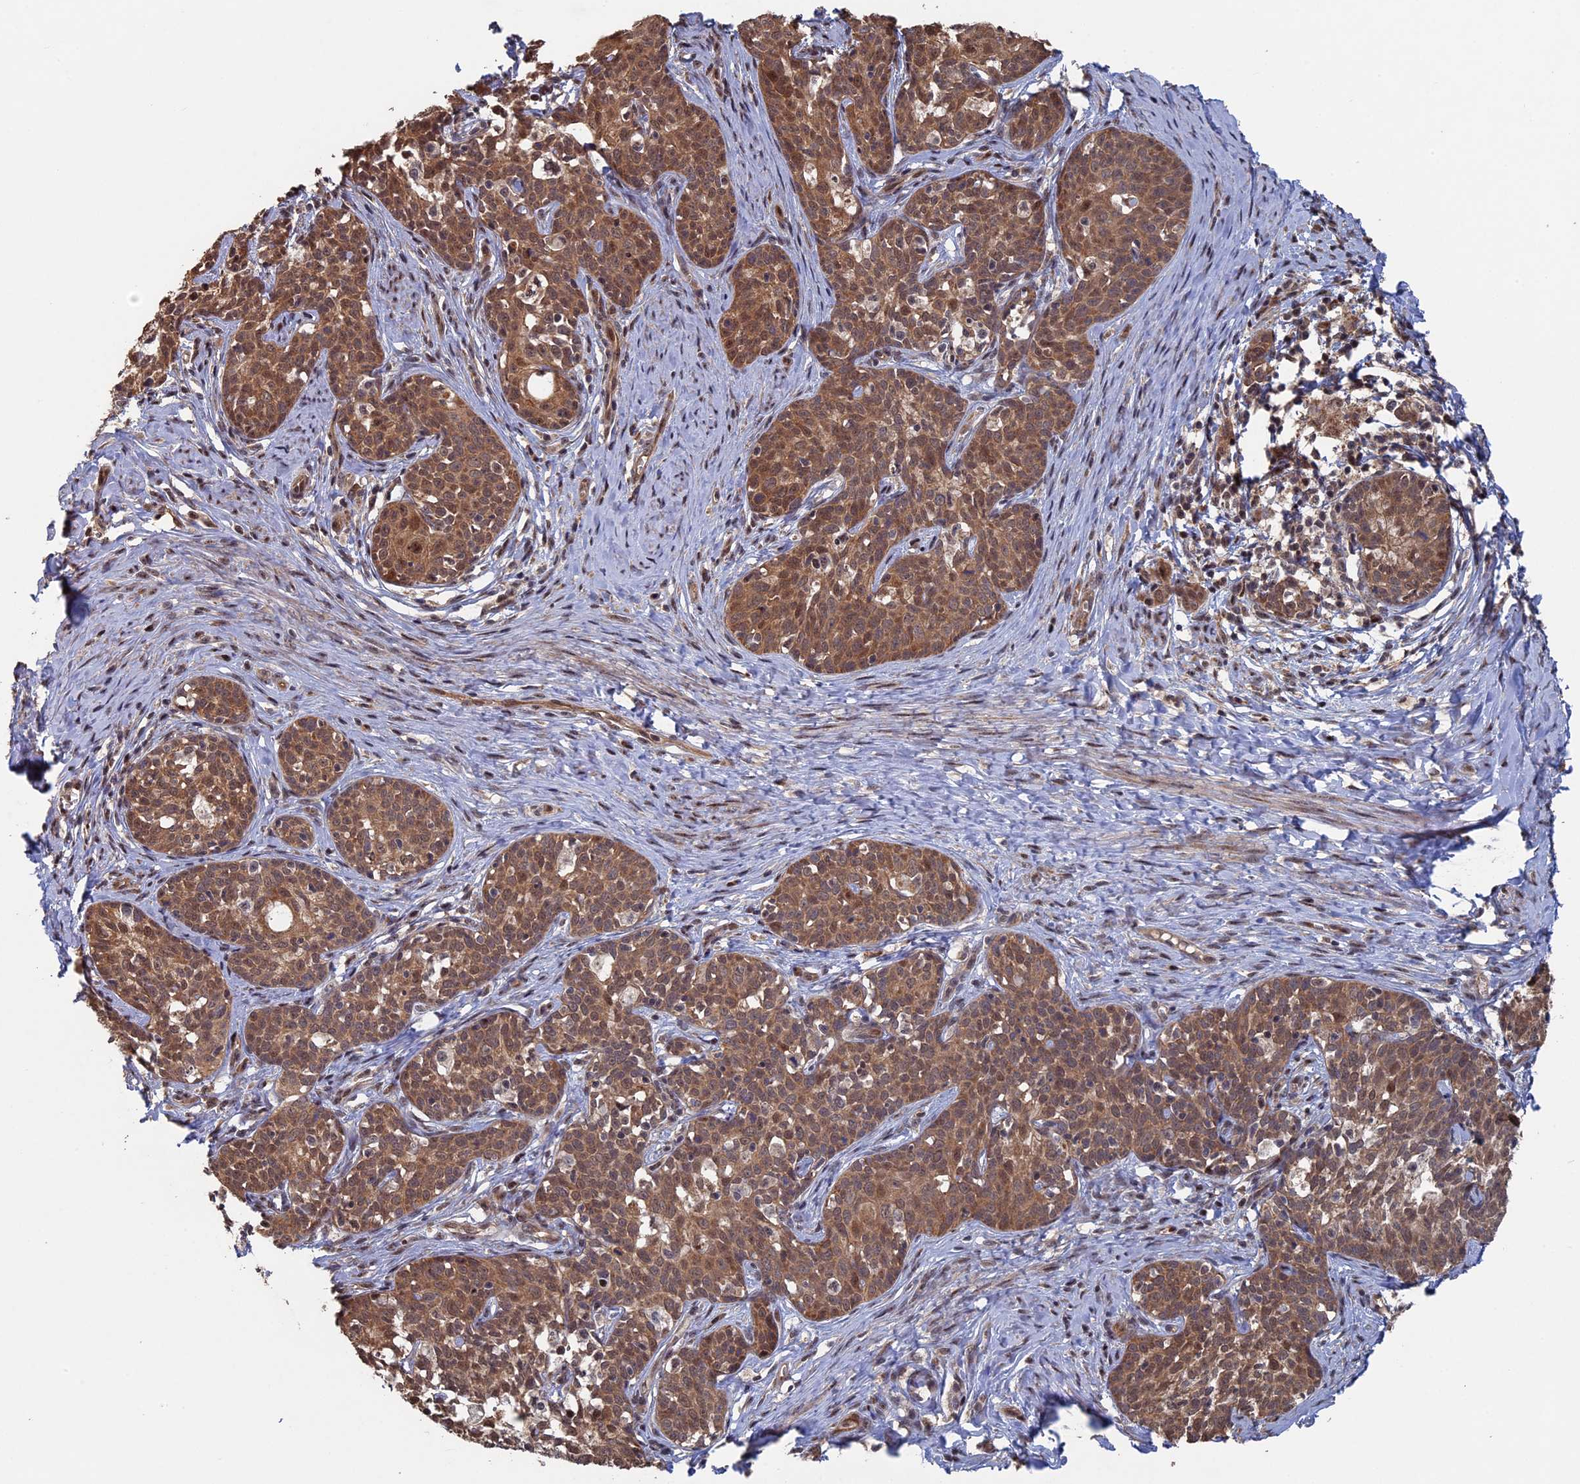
{"staining": {"intensity": "moderate", "quantity": ">75%", "location": "cytoplasmic/membranous,nuclear"}, "tissue": "cervical cancer", "cell_type": "Tumor cells", "image_type": "cancer", "snomed": [{"axis": "morphology", "description": "Squamous cell carcinoma, NOS"}, {"axis": "topography", "description": "Cervix"}], "caption": "DAB immunohistochemical staining of human cervical cancer exhibits moderate cytoplasmic/membranous and nuclear protein expression in about >75% of tumor cells. (DAB (3,3'-diaminobenzidine) IHC with brightfield microscopy, high magnification).", "gene": "KIAA1328", "patient": {"sex": "female", "age": 52}}